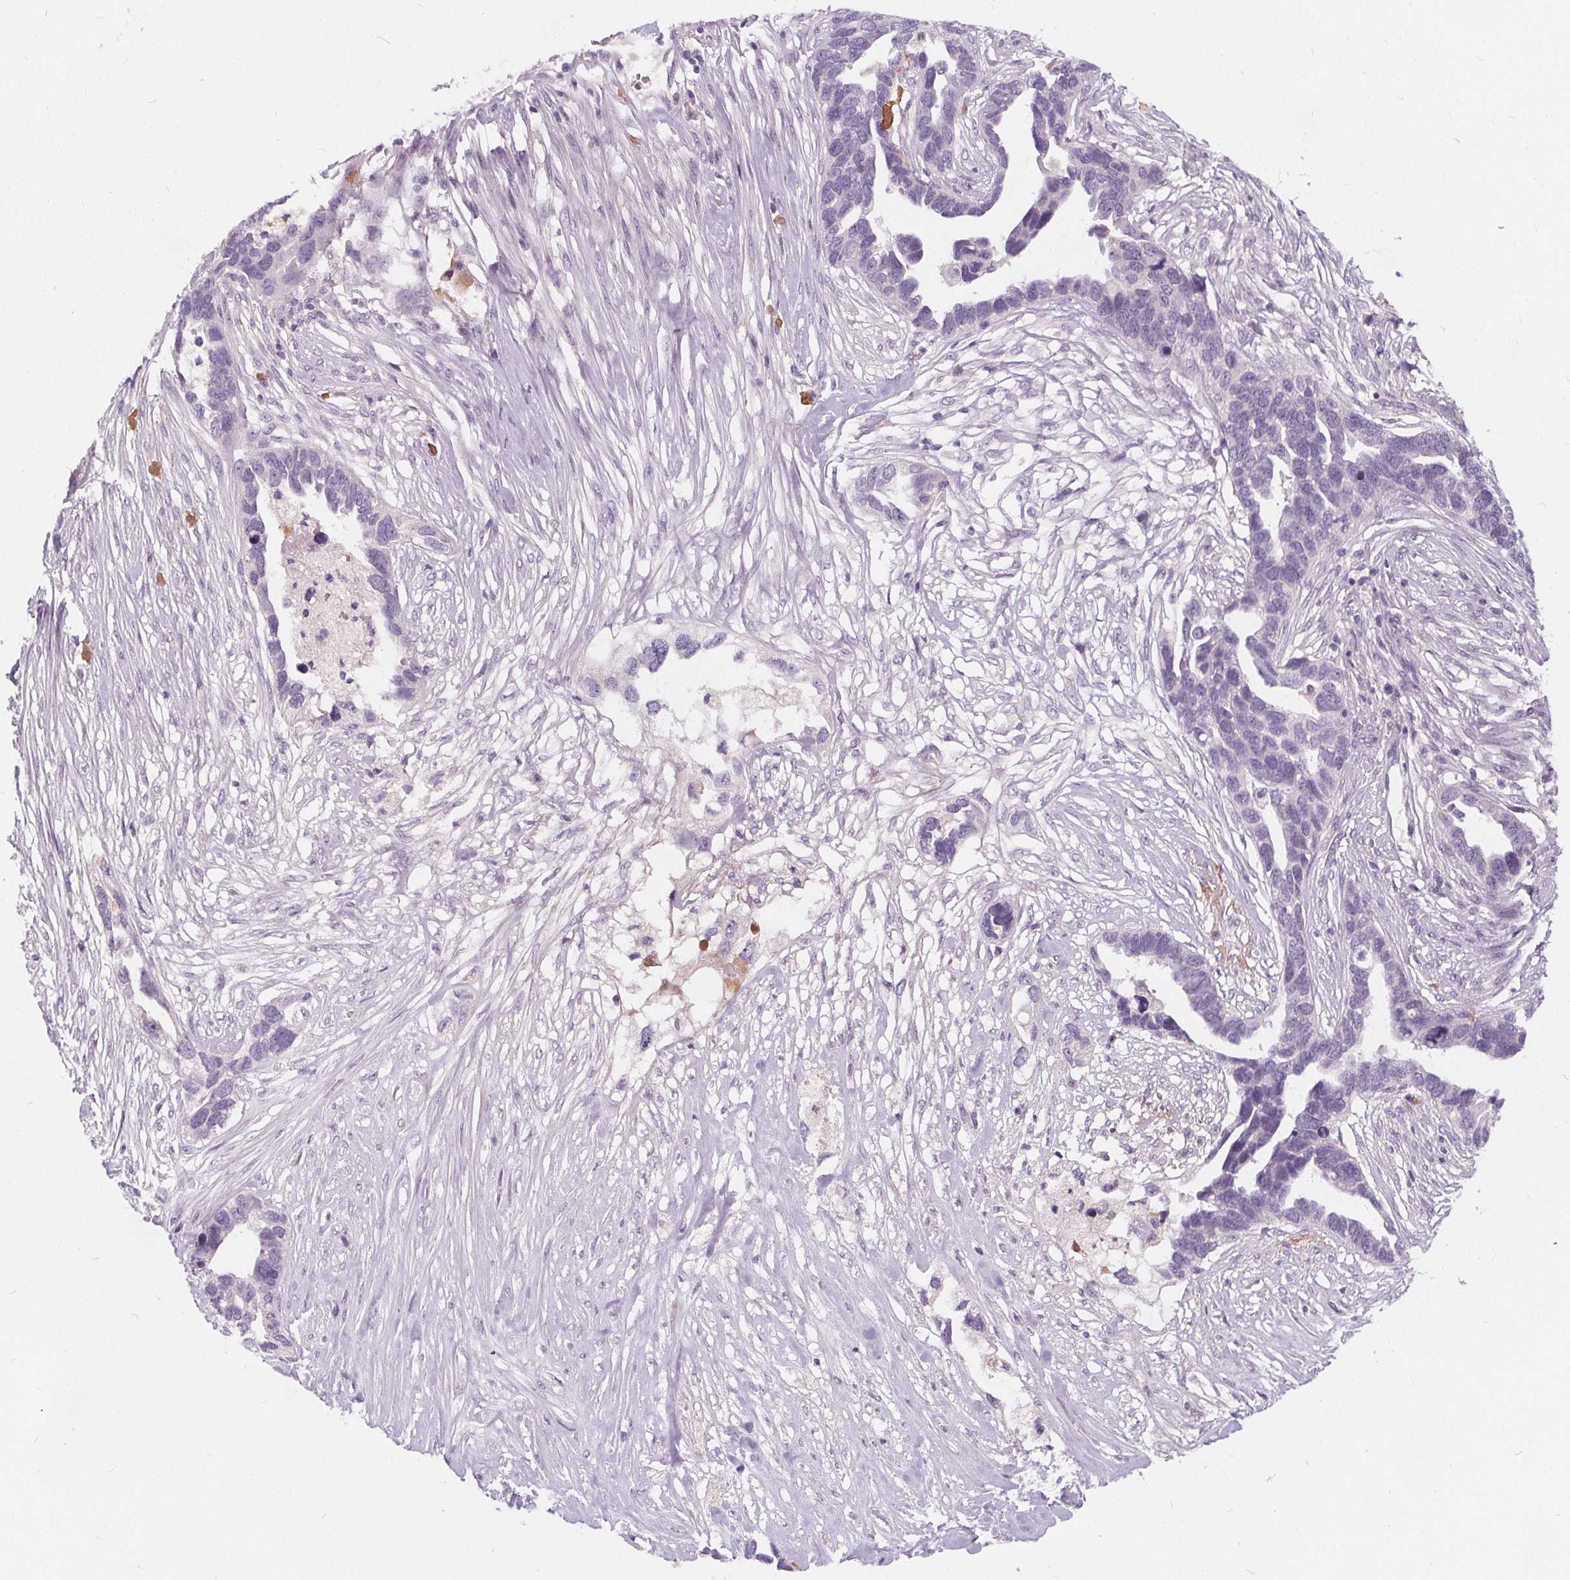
{"staining": {"intensity": "negative", "quantity": "none", "location": "none"}, "tissue": "ovarian cancer", "cell_type": "Tumor cells", "image_type": "cancer", "snomed": [{"axis": "morphology", "description": "Cystadenocarcinoma, serous, NOS"}, {"axis": "topography", "description": "Ovary"}], "caption": "Image shows no significant protein expression in tumor cells of ovarian serous cystadenocarcinoma.", "gene": "HAAO", "patient": {"sex": "female", "age": 54}}